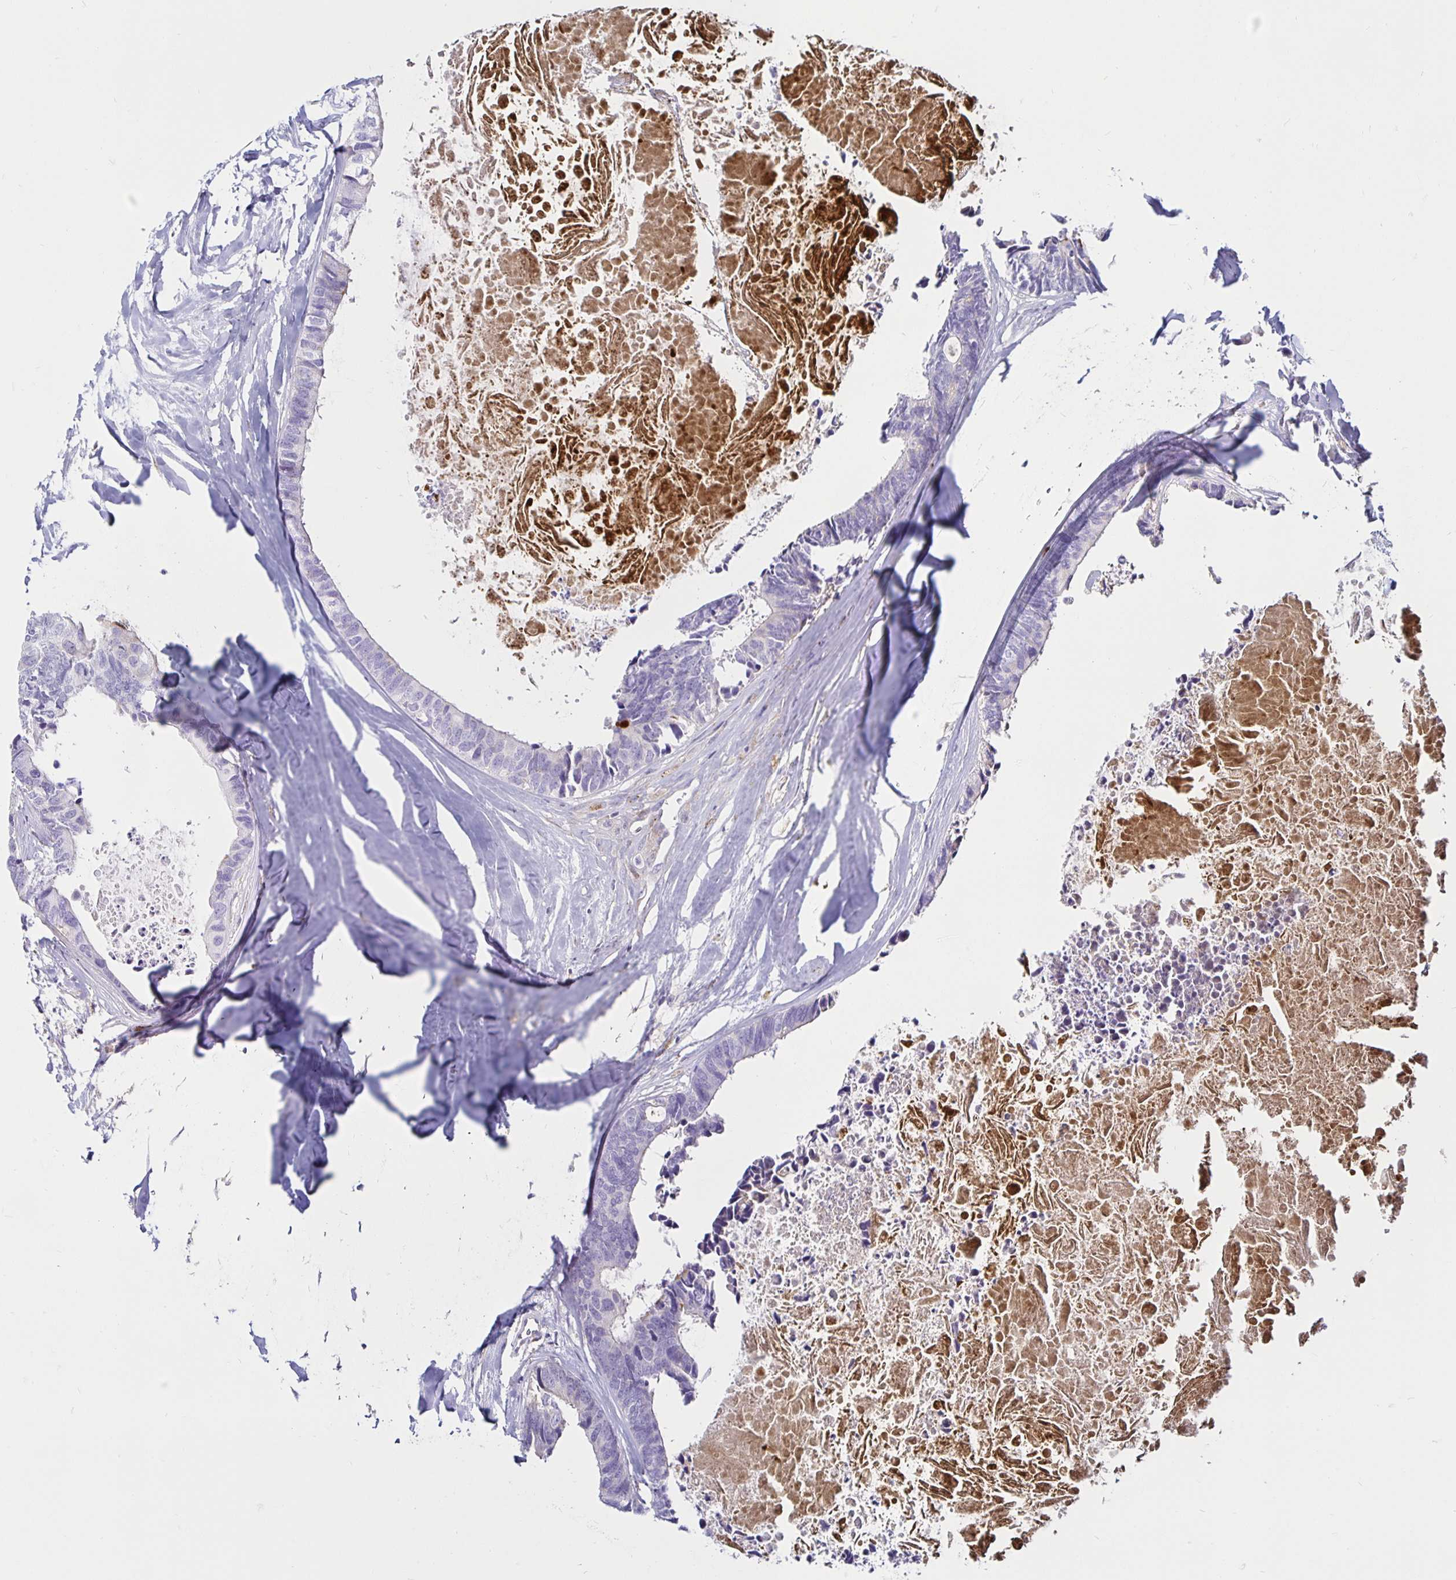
{"staining": {"intensity": "negative", "quantity": "none", "location": "none"}, "tissue": "colorectal cancer", "cell_type": "Tumor cells", "image_type": "cancer", "snomed": [{"axis": "morphology", "description": "Adenocarcinoma, NOS"}, {"axis": "topography", "description": "Colon"}, {"axis": "topography", "description": "Rectum"}], "caption": "A micrograph of colorectal cancer stained for a protein reveals no brown staining in tumor cells.", "gene": "TIMP1", "patient": {"sex": "male", "age": 57}}